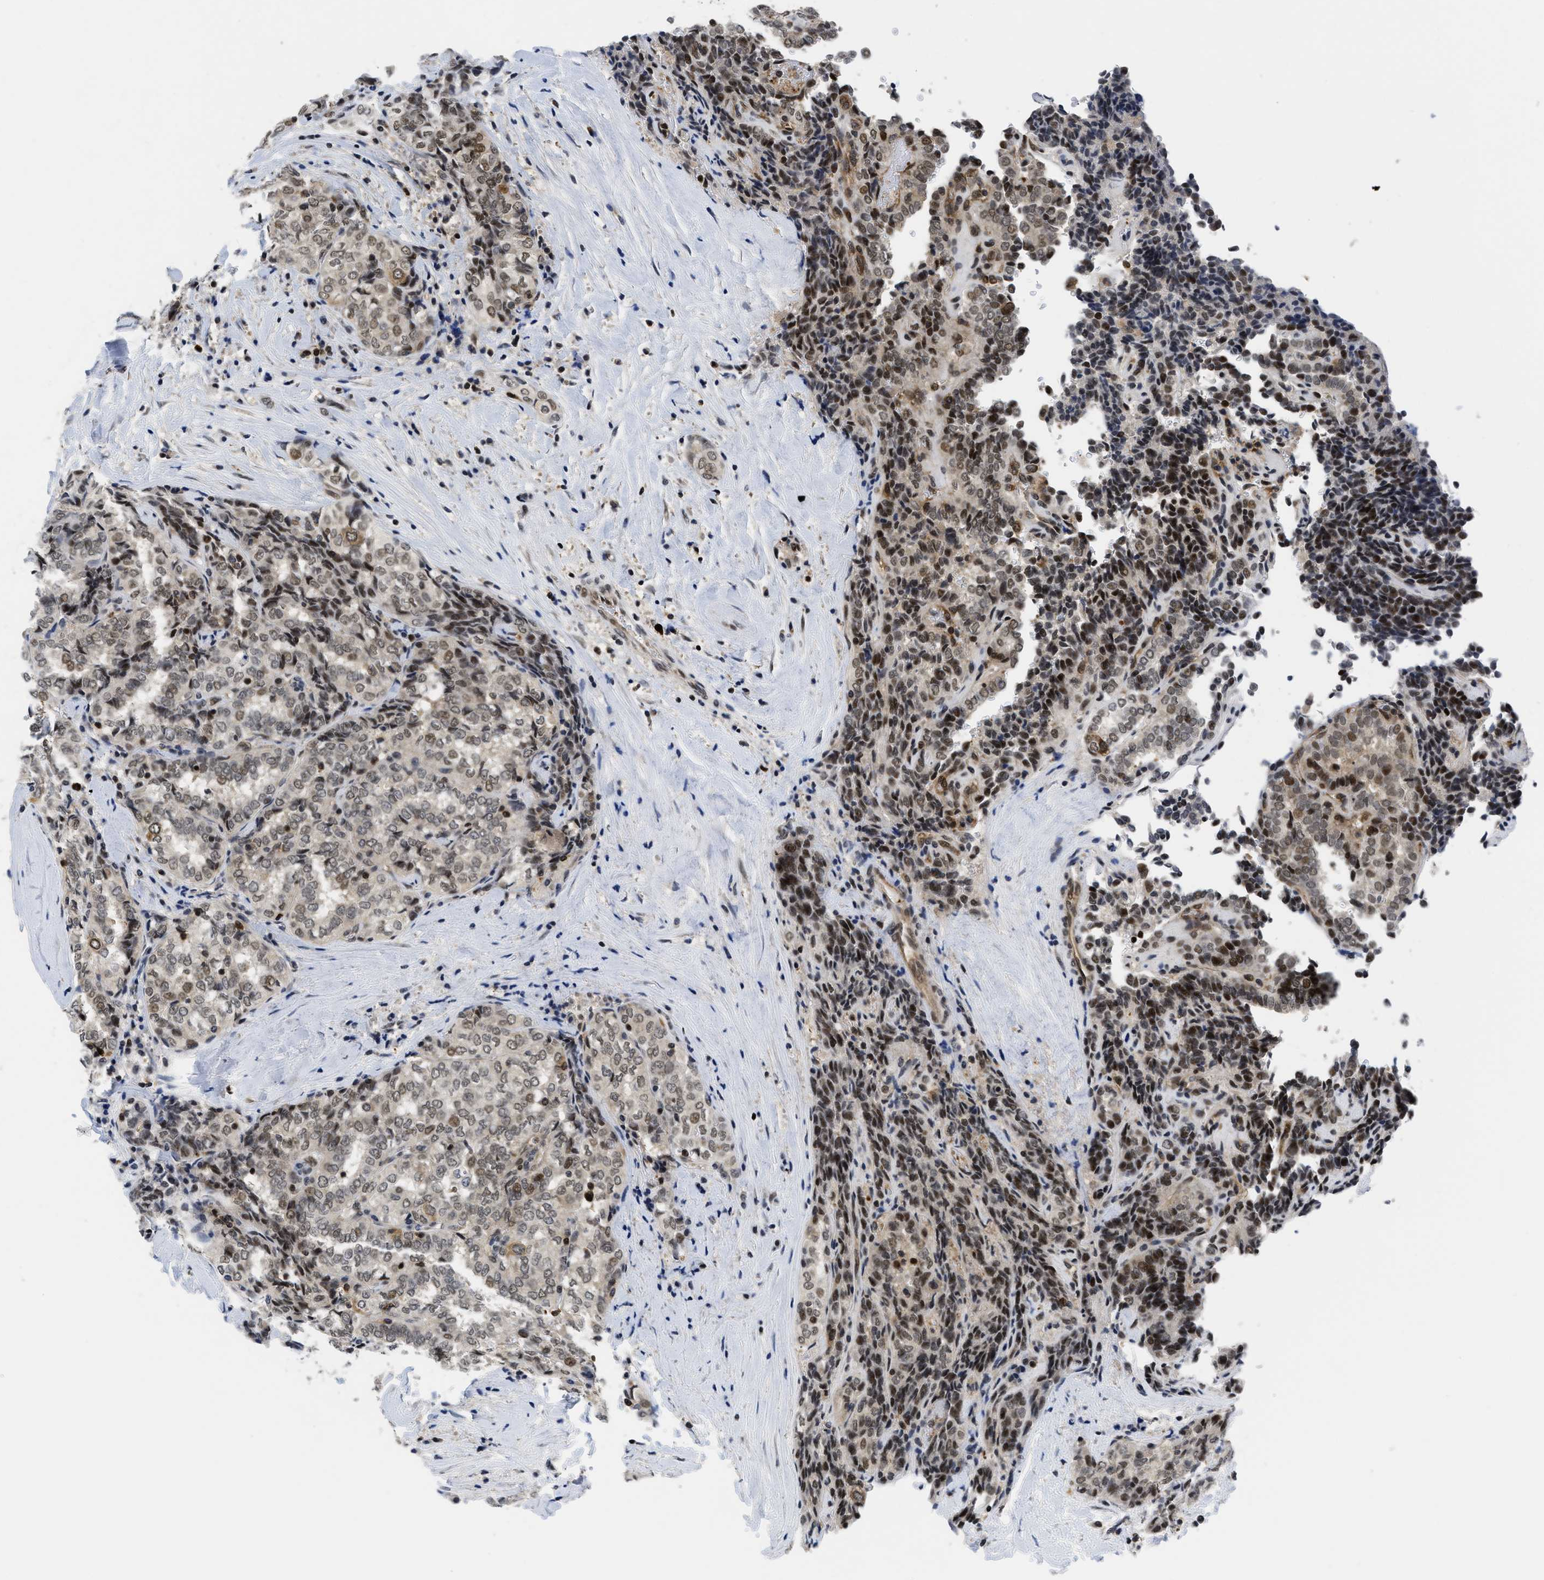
{"staining": {"intensity": "weak", "quantity": "25%-75%", "location": "cytoplasmic/membranous,nuclear"}, "tissue": "thyroid cancer", "cell_type": "Tumor cells", "image_type": "cancer", "snomed": [{"axis": "morphology", "description": "Normal tissue, NOS"}, {"axis": "morphology", "description": "Papillary adenocarcinoma, NOS"}, {"axis": "topography", "description": "Thyroid gland"}], "caption": "Immunohistochemistry (IHC) photomicrograph of neoplastic tissue: thyroid cancer (papillary adenocarcinoma) stained using immunohistochemistry shows low levels of weak protein expression localized specifically in the cytoplasmic/membranous and nuclear of tumor cells, appearing as a cytoplasmic/membranous and nuclear brown color.", "gene": "HIF1A", "patient": {"sex": "female", "age": 30}}